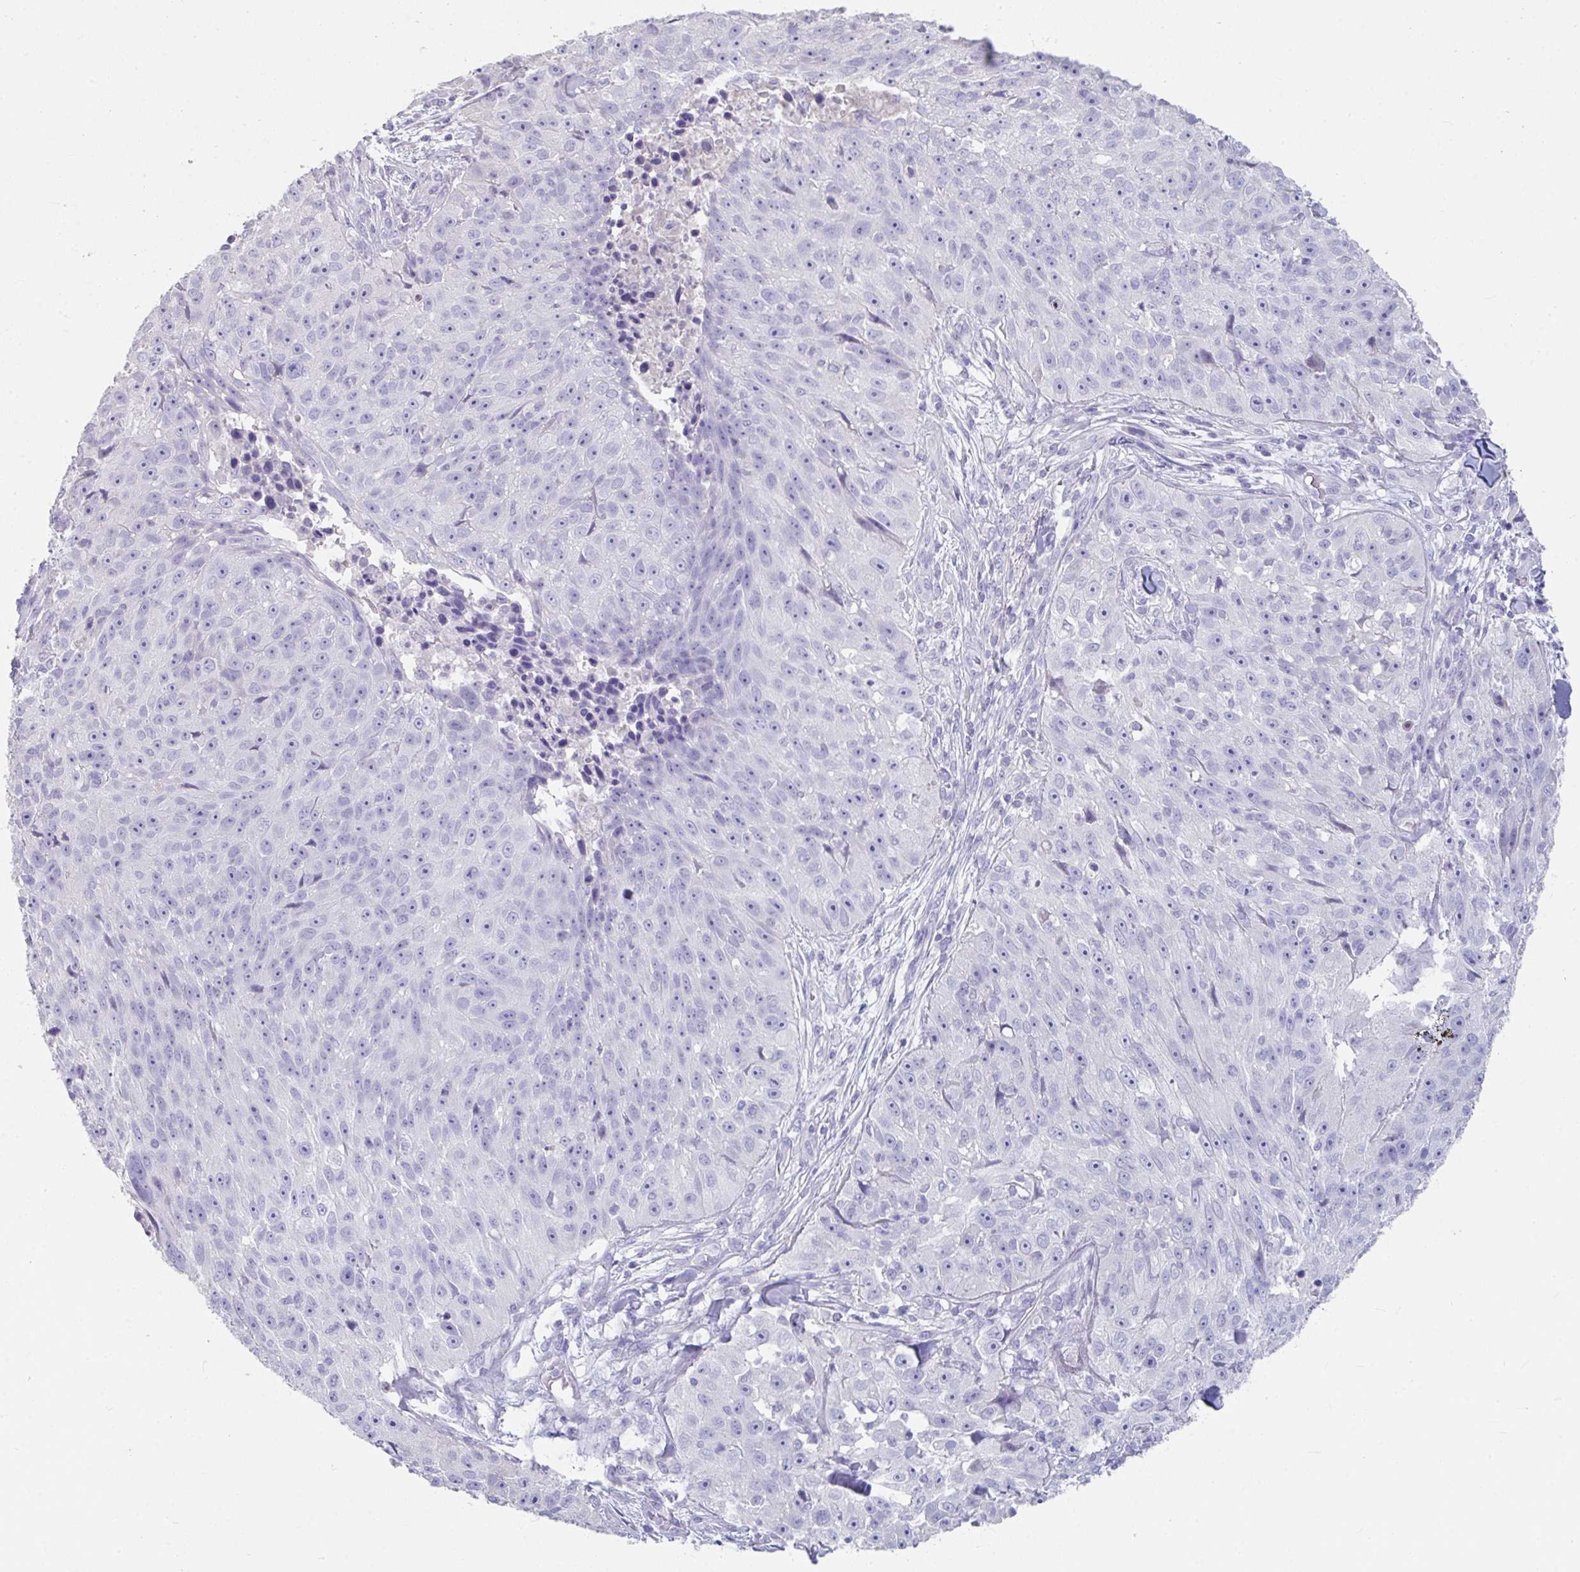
{"staining": {"intensity": "negative", "quantity": "none", "location": "none"}, "tissue": "skin cancer", "cell_type": "Tumor cells", "image_type": "cancer", "snomed": [{"axis": "morphology", "description": "Squamous cell carcinoma, NOS"}, {"axis": "topography", "description": "Skin"}], "caption": "A high-resolution histopathology image shows IHC staining of skin squamous cell carcinoma, which demonstrates no significant staining in tumor cells.", "gene": "SLC44A4", "patient": {"sex": "female", "age": 87}}